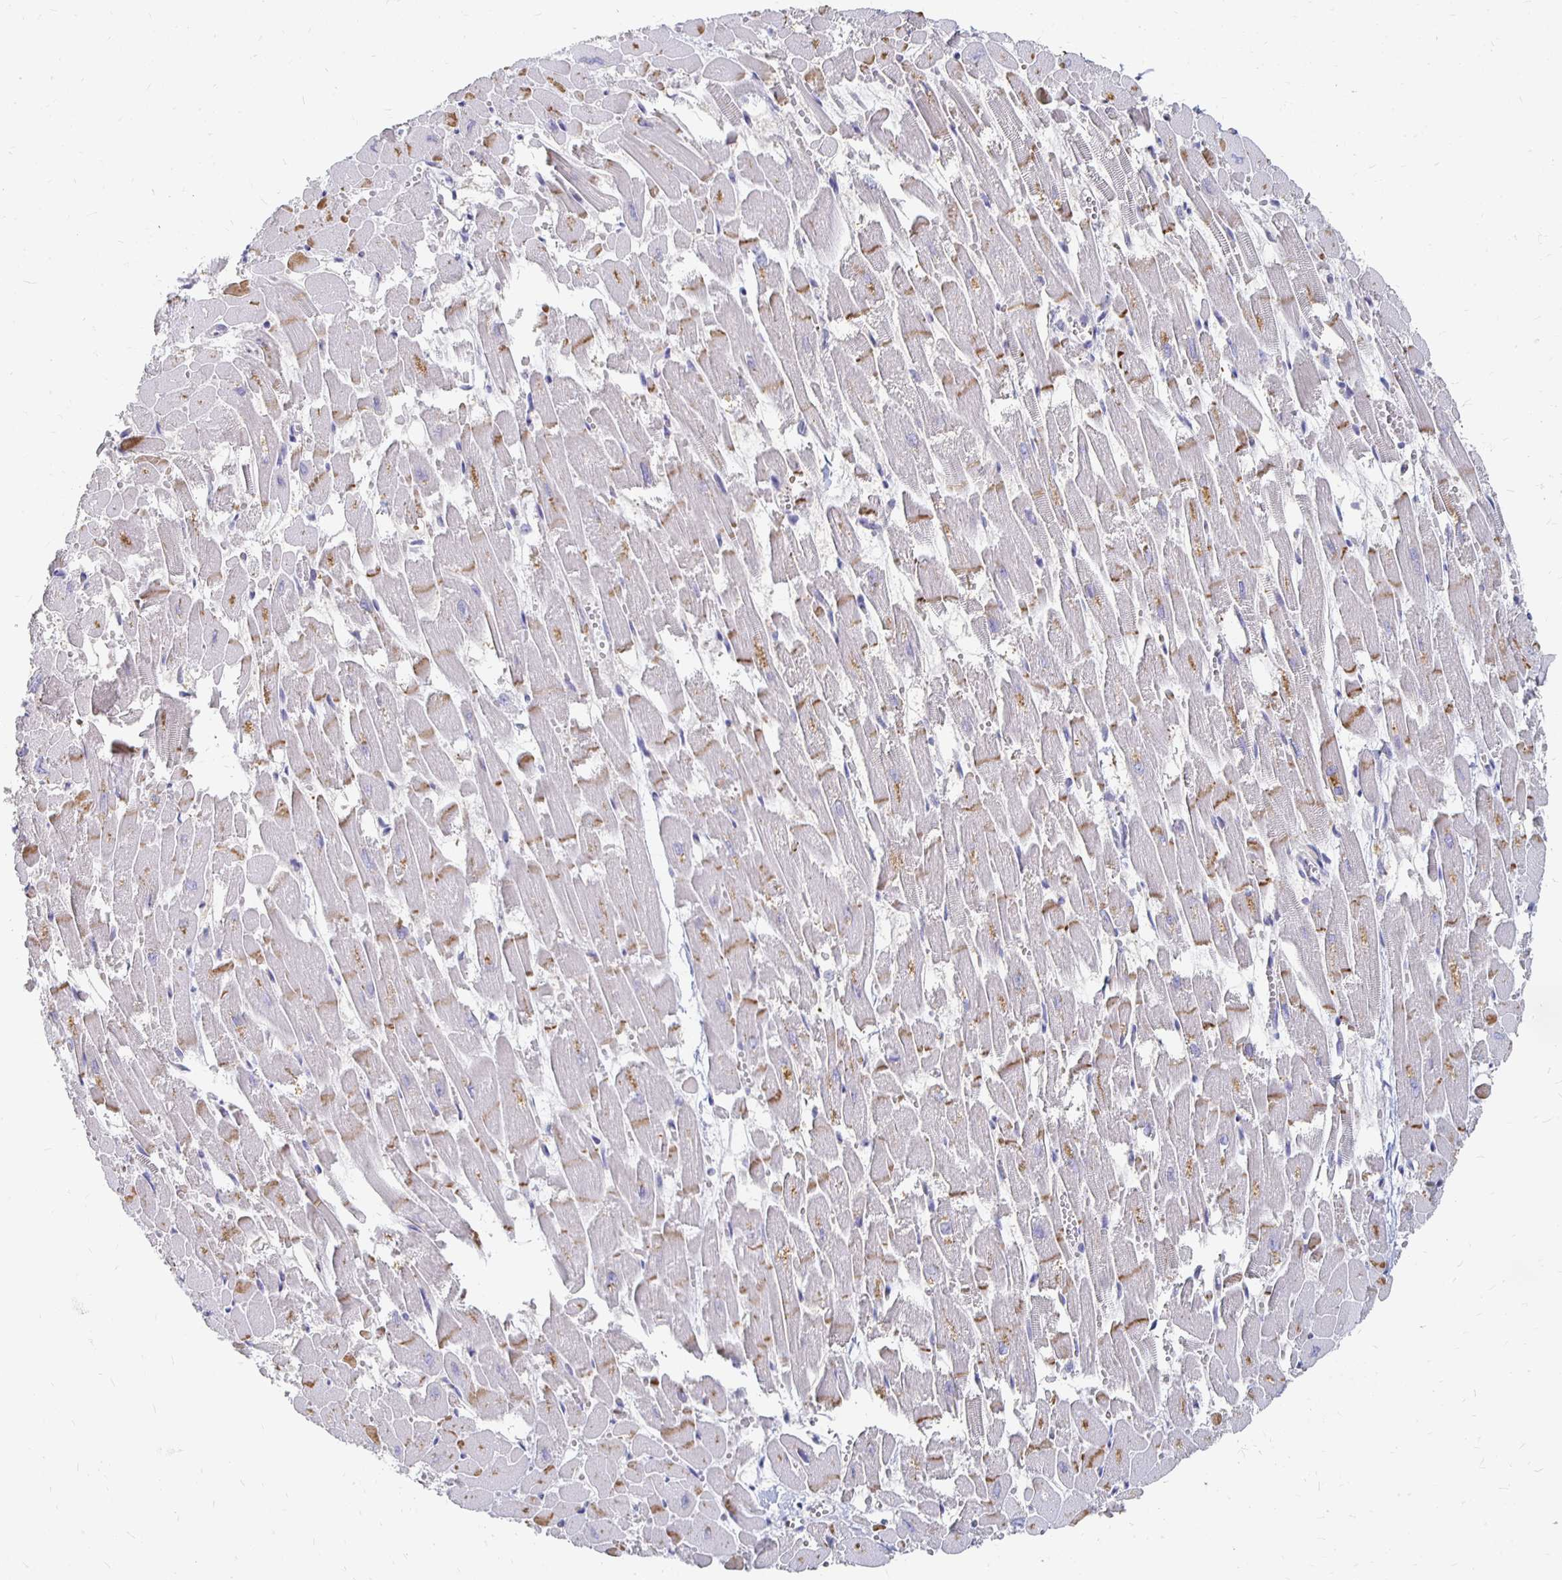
{"staining": {"intensity": "moderate", "quantity": "<25%", "location": "cytoplasmic/membranous"}, "tissue": "heart muscle", "cell_type": "Cardiomyocytes", "image_type": "normal", "snomed": [{"axis": "morphology", "description": "Normal tissue, NOS"}, {"axis": "topography", "description": "Heart"}], "caption": "Cardiomyocytes reveal moderate cytoplasmic/membranous expression in about <25% of cells in normal heart muscle. Using DAB (3,3'-diaminobenzidine) (brown) and hematoxylin (blue) stains, captured at high magnification using brightfield microscopy.", "gene": "FKRP", "patient": {"sex": "female", "age": 52}}